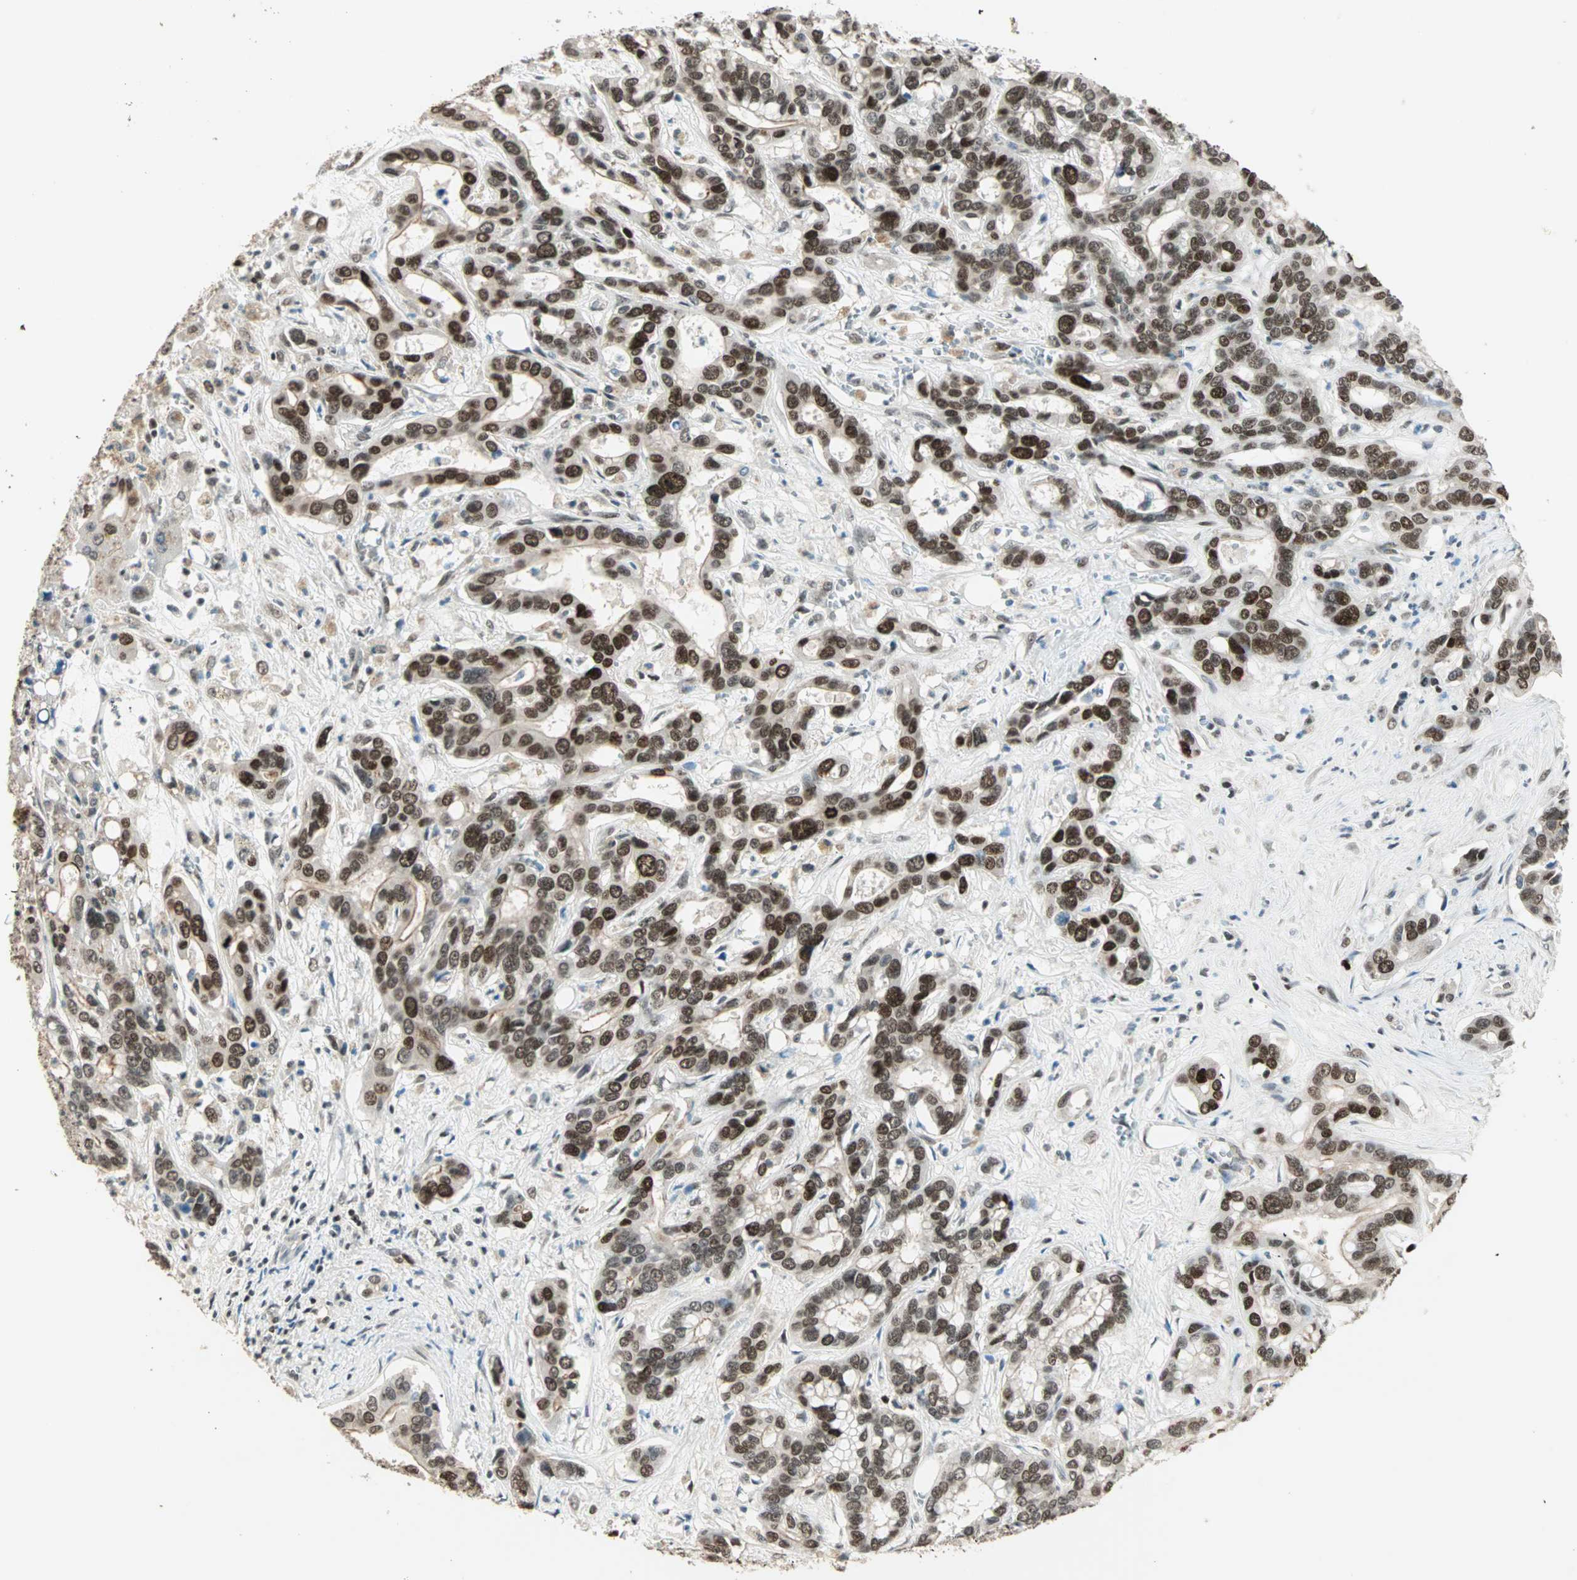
{"staining": {"intensity": "strong", "quantity": ">75%", "location": "nuclear"}, "tissue": "liver cancer", "cell_type": "Tumor cells", "image_type": "cancer", "snomed": [{"axis": "morphology", "description": "Cholangiocarcinoma"}, {"axis": "topography", "description": "Liver"}], "caption": "IHC histopathology image of liver cholangiocarcinoma stained for a protein (brown), which shows high levels of strong nuclear expression in approximately >75% of tumor cells.", "gene": "MDC1", "patient": {"sex": "female", "age": 65}}